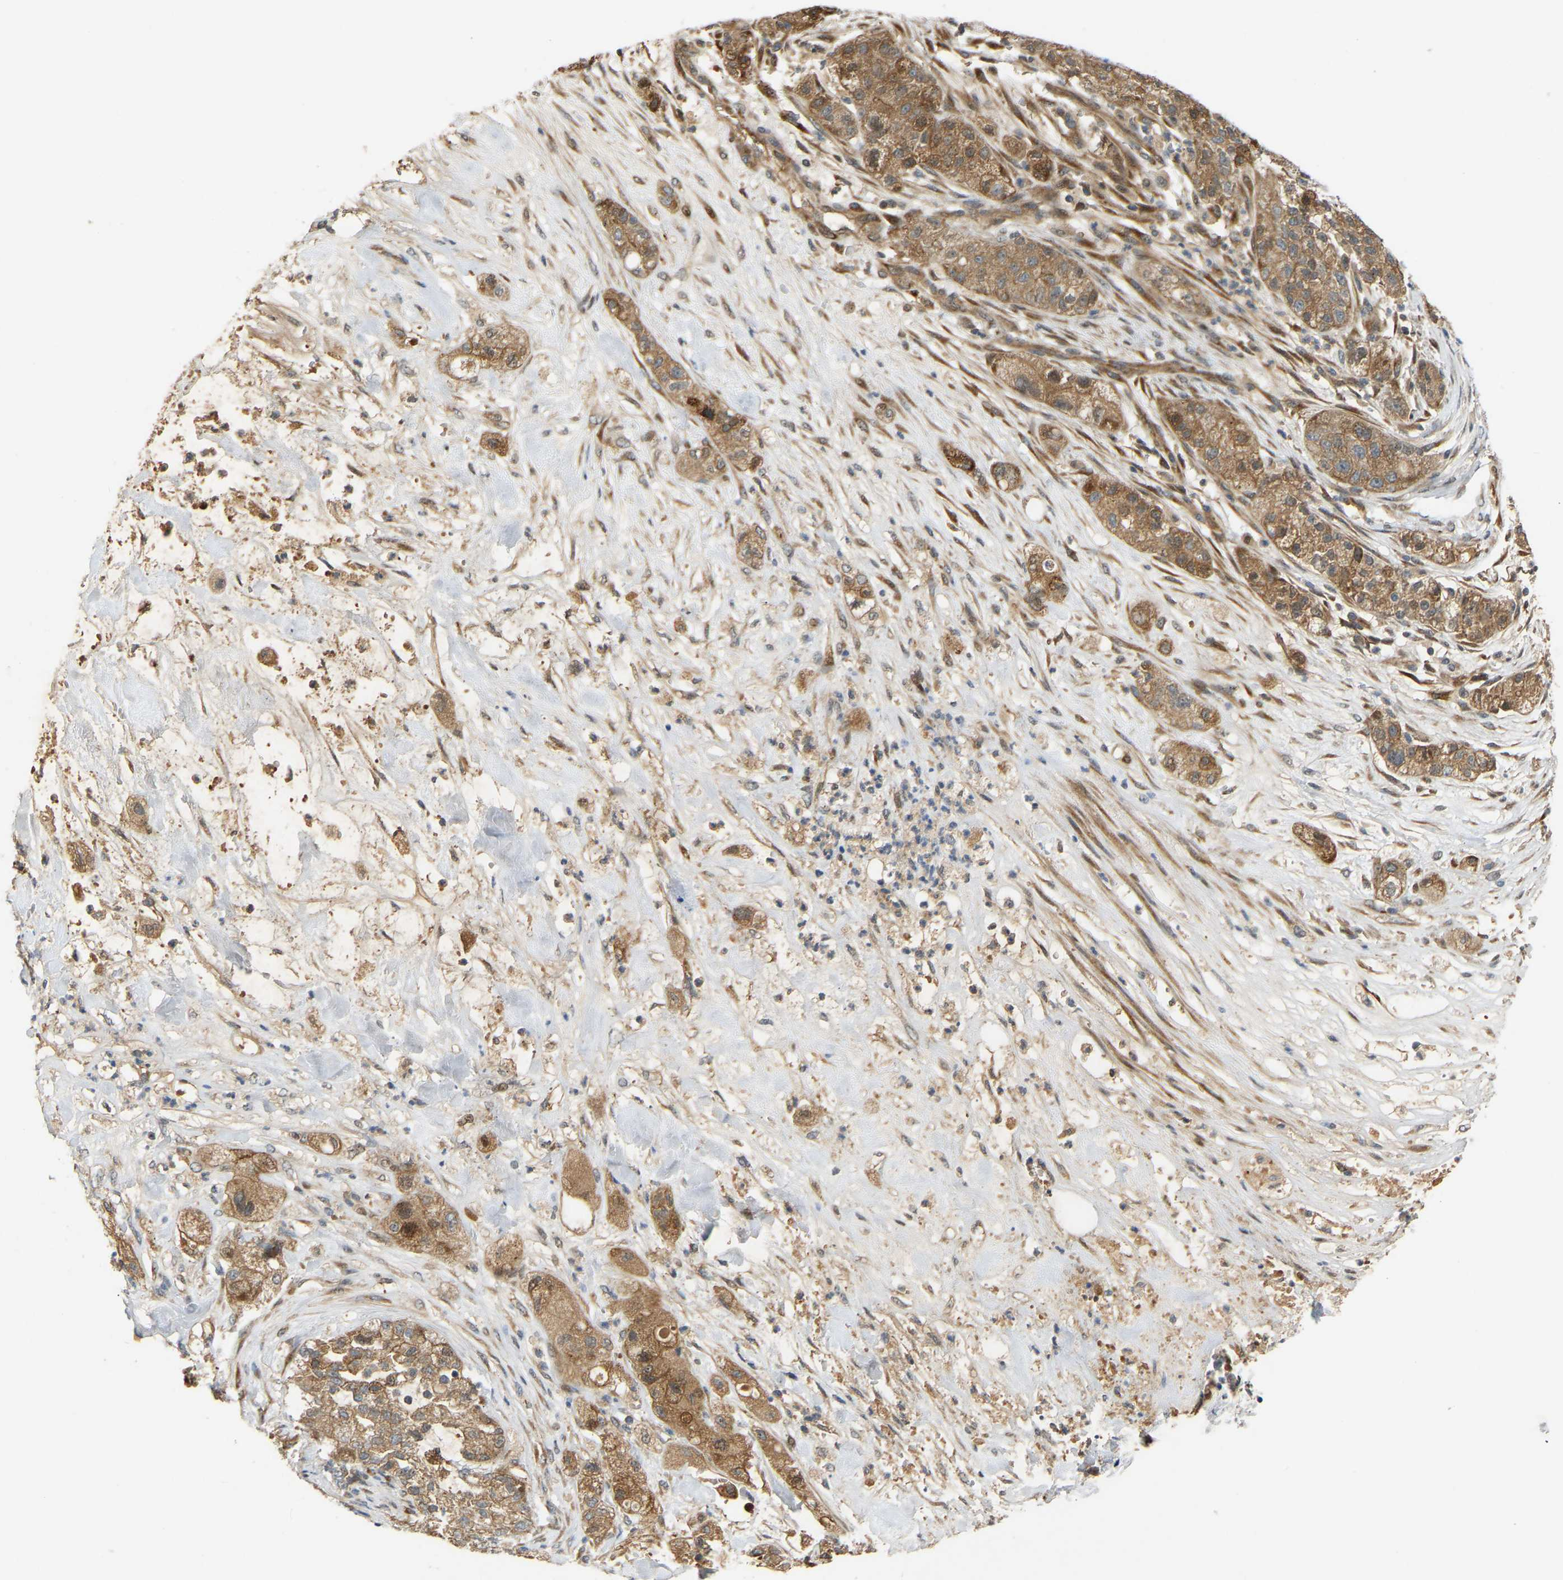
{"staining": {"intensity": "weak", "quantity": ">75%", "location": "cytoplasmic/membranous"}, "tissue": "pancreatic cancer", "cell_type": "Tumor cells", "image_type": "cancer", "snomed": [{"axis": "morphology", "description": "Adenocarcinoma, NOS"}, {"axis": "topography", "description": "Pancreas"}], "caption": "IHC (DAB) staining of pancreatic adenocarcinoma demonstrates weak cytoplasmic/membranous protein positivity in approximately >75% of tumor cells.", "gene": "PTCD1", "patient": {"sex": "female", "age": 78}}